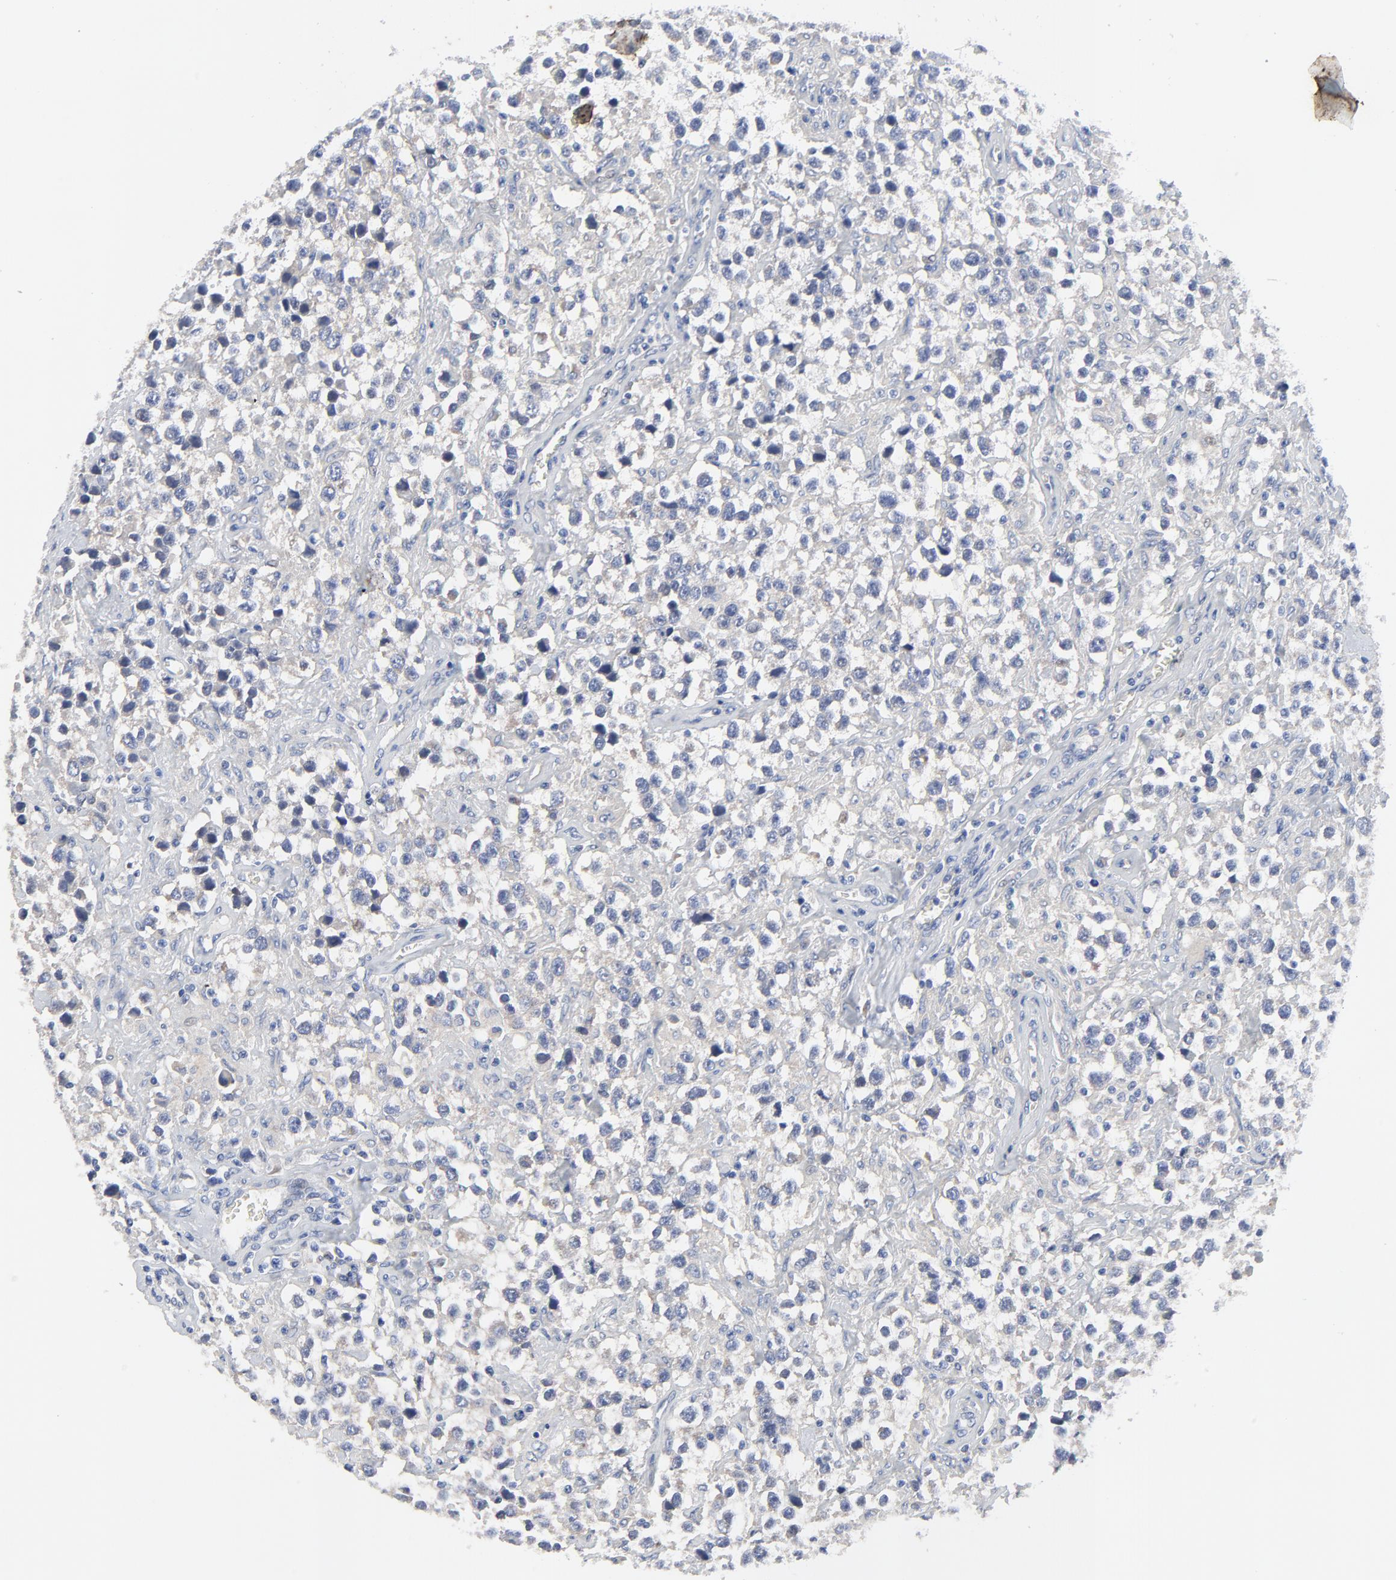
{"staining": {"intensity": "negative", "quantity": "none", "location": "none"}, "tissue": "testis cancer", "cell_type": "Tumor cells", "image_type": "cancer", "snomed": [{"axis": "morphology", "description": "Seminoma, NOS"}, {"axis": "topography", "description": "Testis"}], "caption": "Human testis cancer (seminoma) stained for a protein using immunohistochemistry demonstrates no positivity in tumor cells.", "gene": "VAV2", "patient": {"sex": "male", "age": 43}}